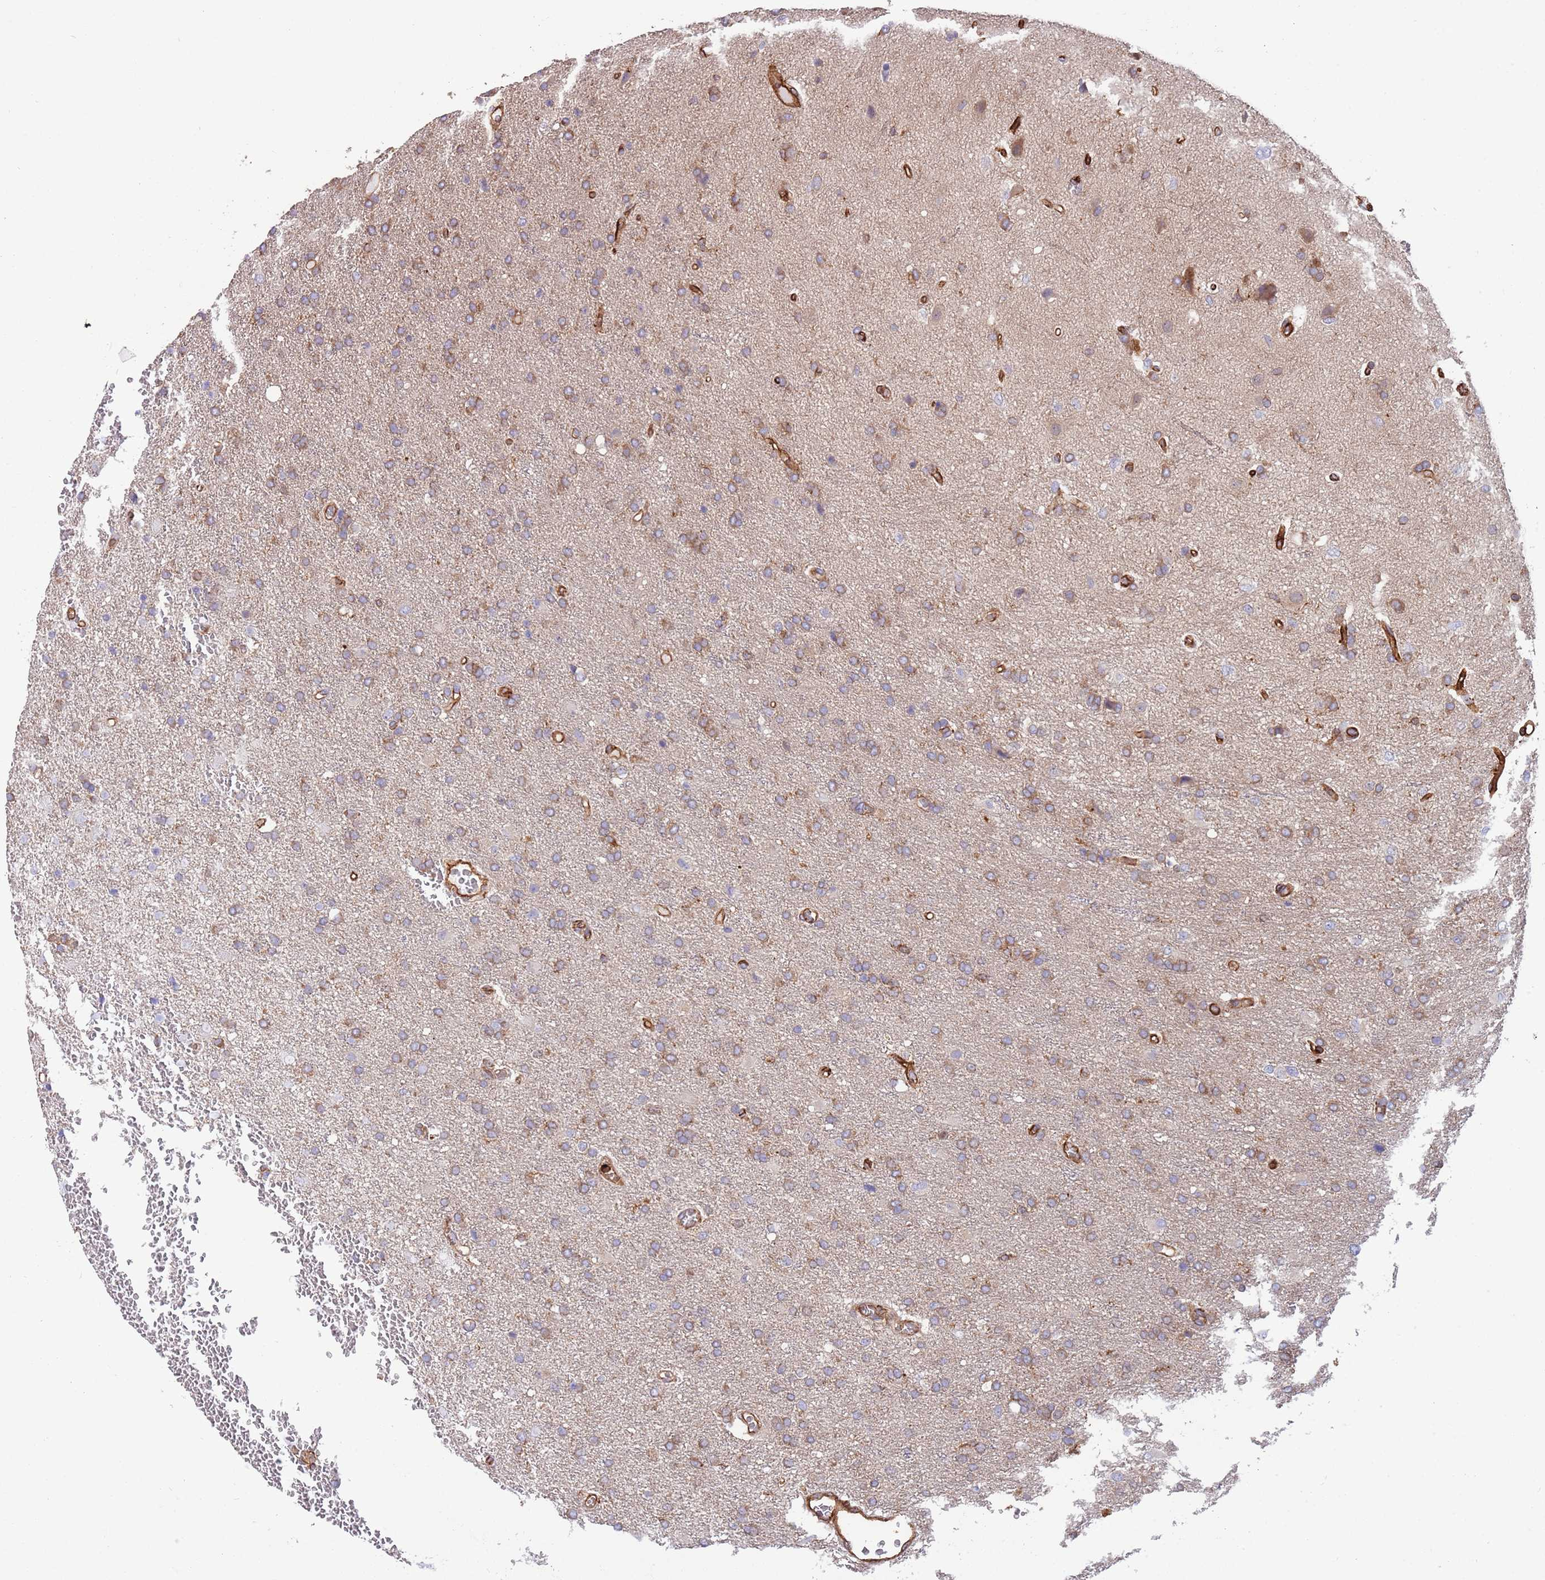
{"staining": {"intensity": "moderate", "quantity": "<25%", "location": "cytoplasmic/membranous"}, "tissue": "glioma", "cell_type": "Tumor cells", "image_type": "cancer", "snomed": [{"axis": "morphology", "description": "Glioma, malignant, High grade"}, {"axis": "topography", "description": "Brain"}], "caption": "This is a photomicrograph of immunohistochemistry staining of malignant high-grade glioma, which shows moderate positivity in the cytoplasmic/membranous of tumor cells.", "gene": "KBTBD7", "patient": {"sex": "female", "age": 74}}